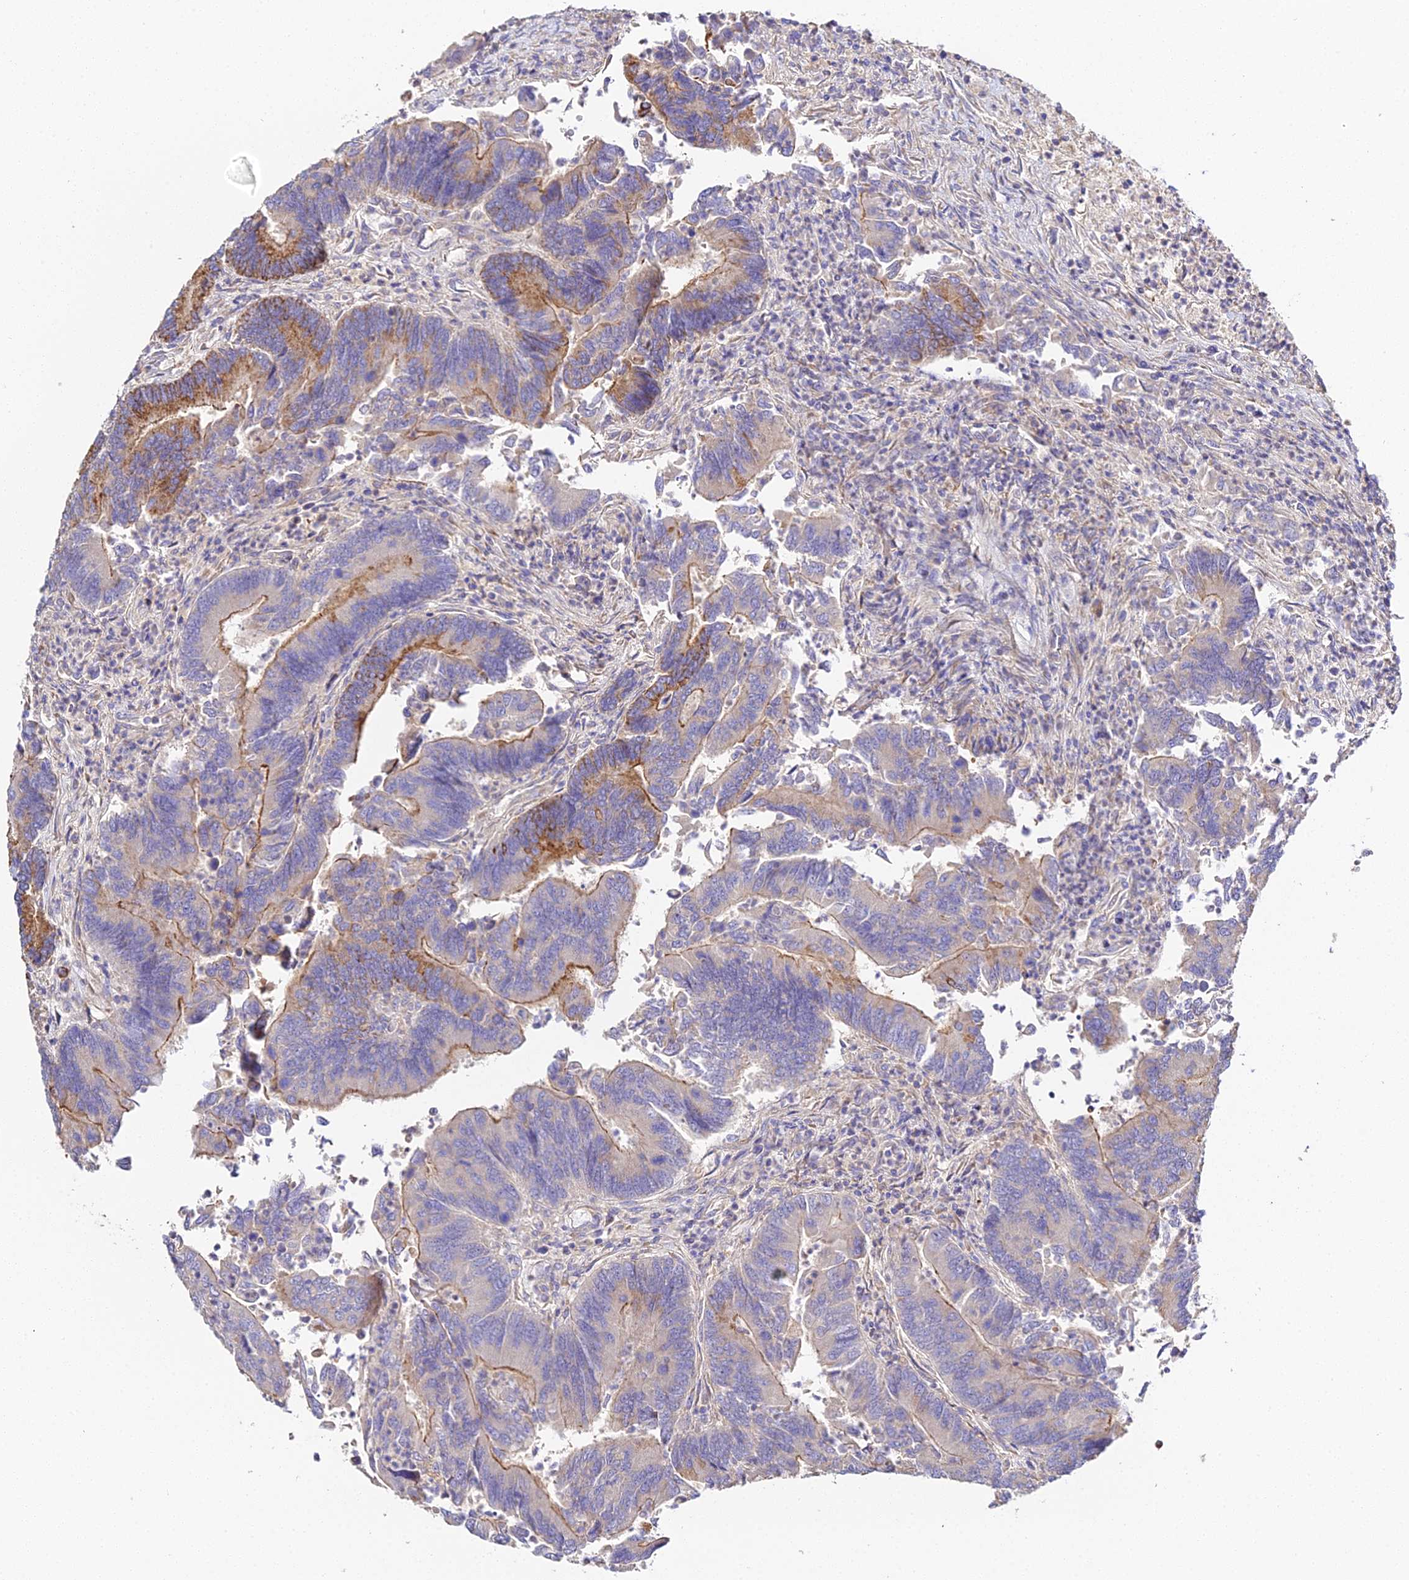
{"staining": {"intensity": "moderate", "quantity": "25%-75%", "location": "cytoplasmic/membranous"}, "tissue": "colorectal cancer", "cell_type": "Tumor cells", "image_type": "cancer", "snomed": [{"axis": "morphology", "description": "Adenocarcinoma, NOS"}, {"axis": "topography", "description": "Colon"}], "caption": "Protein expression analysis of human colorectal cancer reveals moderate cytoplasmic/membranous staining in about 25%-75% of tumor cells.", "gene": "SCX", "patient": {"sex": "female", "age": 67}}